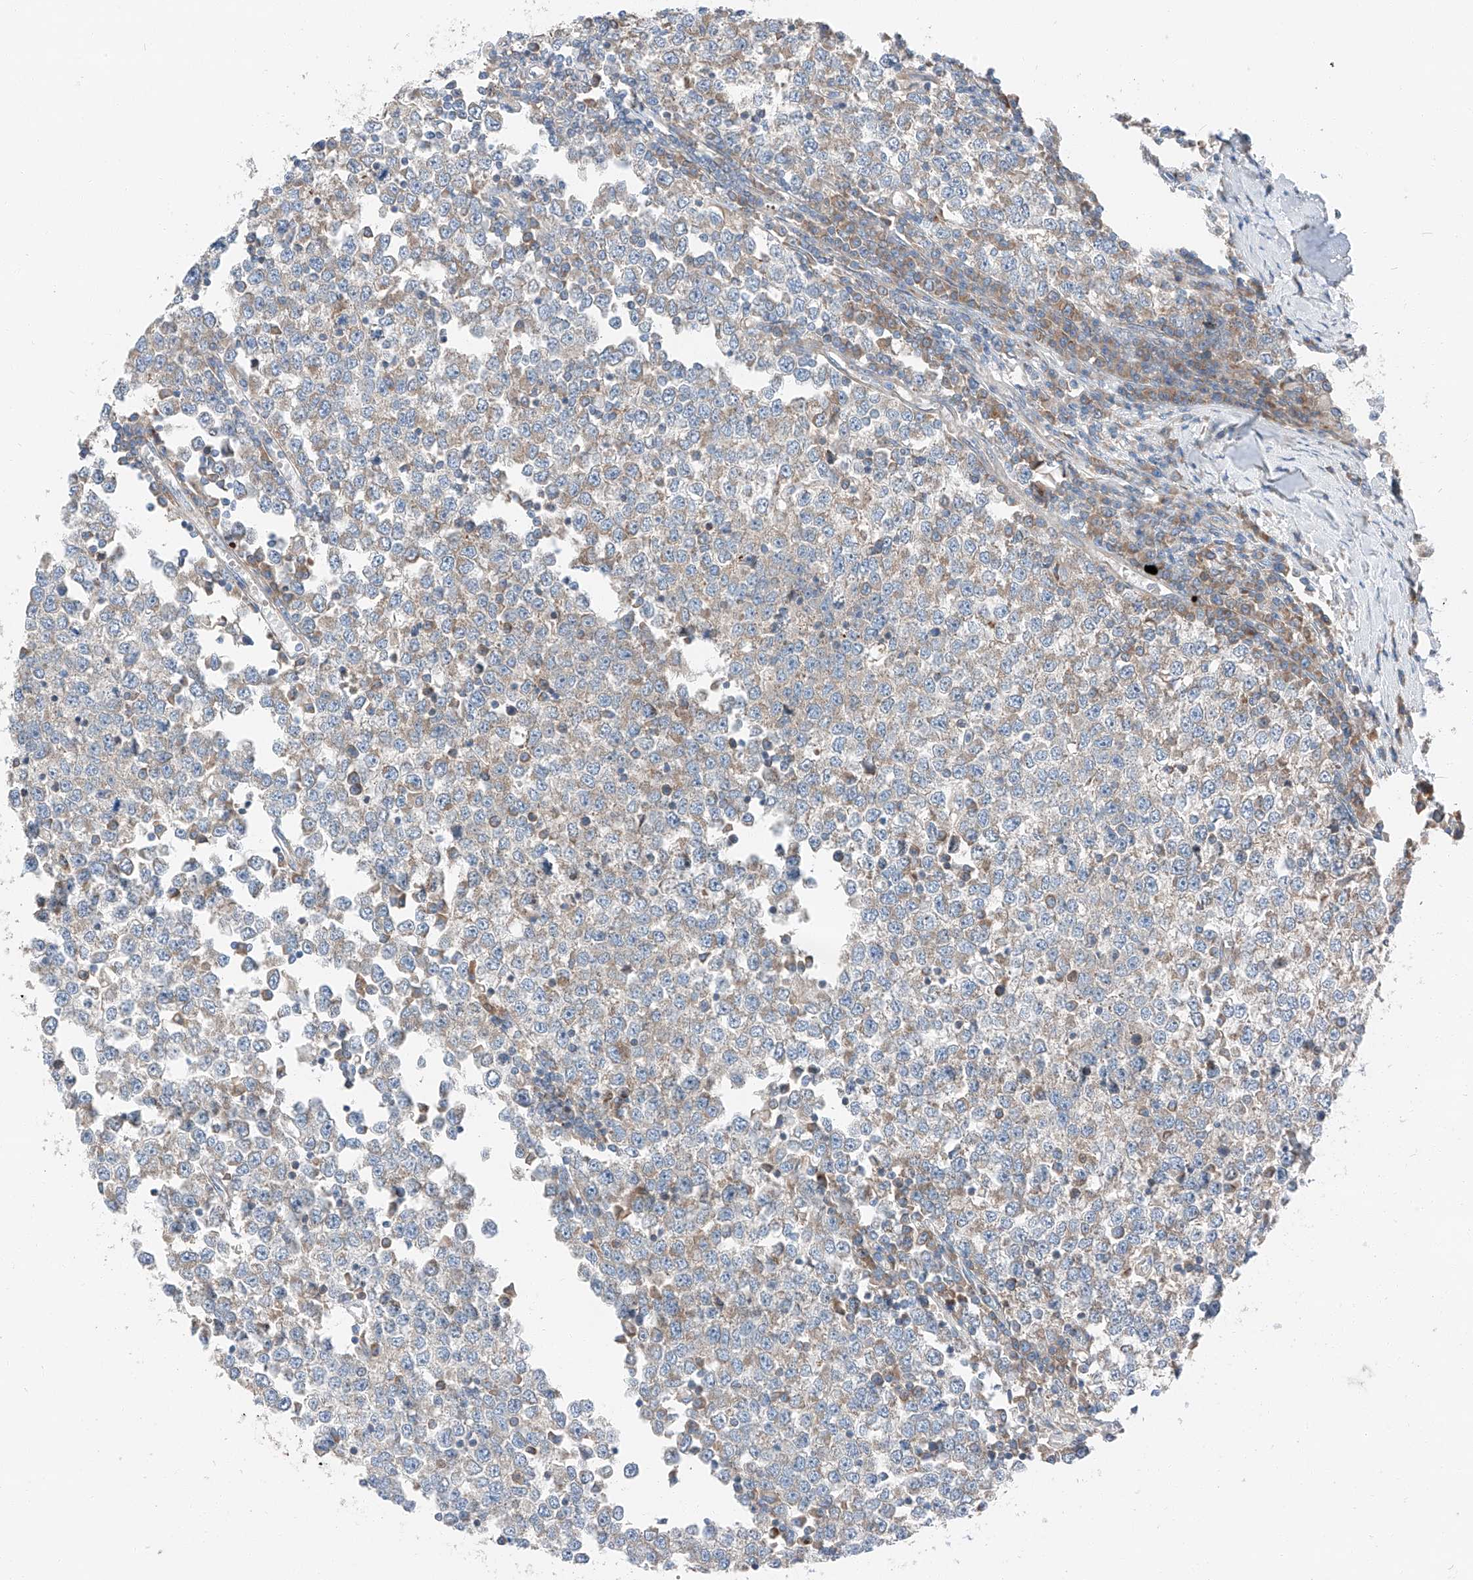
{"staining": {"intensity": "moderate", "quantity": "25%-75%", "location": "cytoplasmic/membranous"}, "tissue": "testis cancer", "cell_type": "Tumor cells", "image_type": "cancer", "snomed": [{"axis": "morphology", "description": "Seminoma, NOS"}, {"axis": "topography", "description": "Testis"}], "caption": "Protein analysis of testis cancer tissue reveals moderate cytoplasmic/membranous staining in approximately 25%-75% of tumor cells.", "gene": "ZC3H15", "patient": {"sex": "male", "age": 65}}